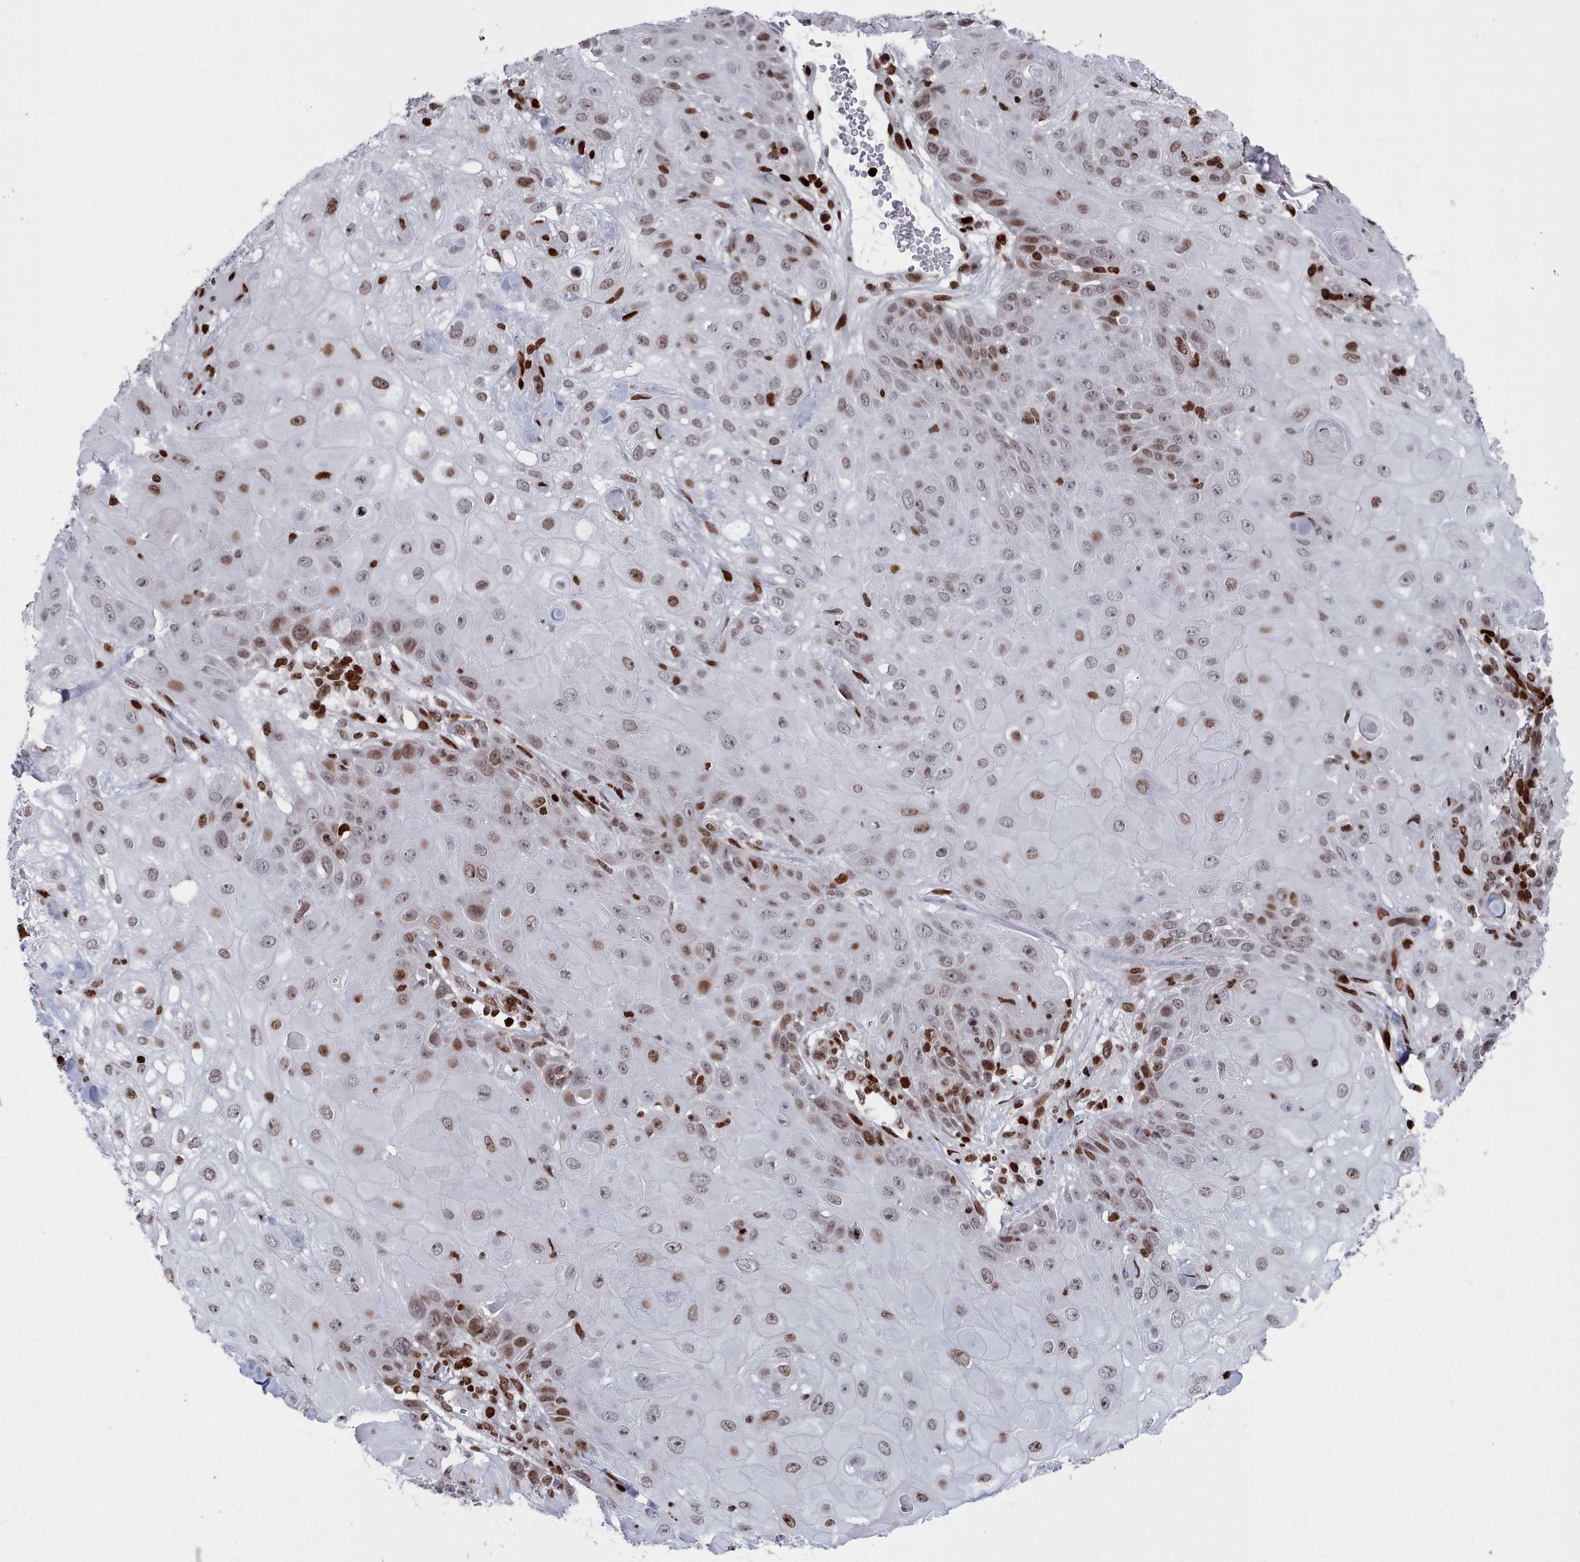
{"staining": {"intensity": "moderate", "quantity": ">75%", "location": "nuclear"}, "tissue": "skin cancer", "cell_type": "Tumor cells", "image_type": "cancer", "snomed": [{"axis": "morphology", "description": "Normal tissue, NOS"}, {"axis": "morphology", "description": "Squamous cell carcinoma, NOS"}, {"axis": "topography", "description": "Skin"}, {"axis": "topography", "description": "Cartilage tissue"}], "caption": "Moderate nuclear positivity for a protein is present in about >75% of tumor cells of skin cancer using immunohistochemistry (IHC).", "gene": "PCDHB12", "patient": {"sex": "female", "age": 79}}